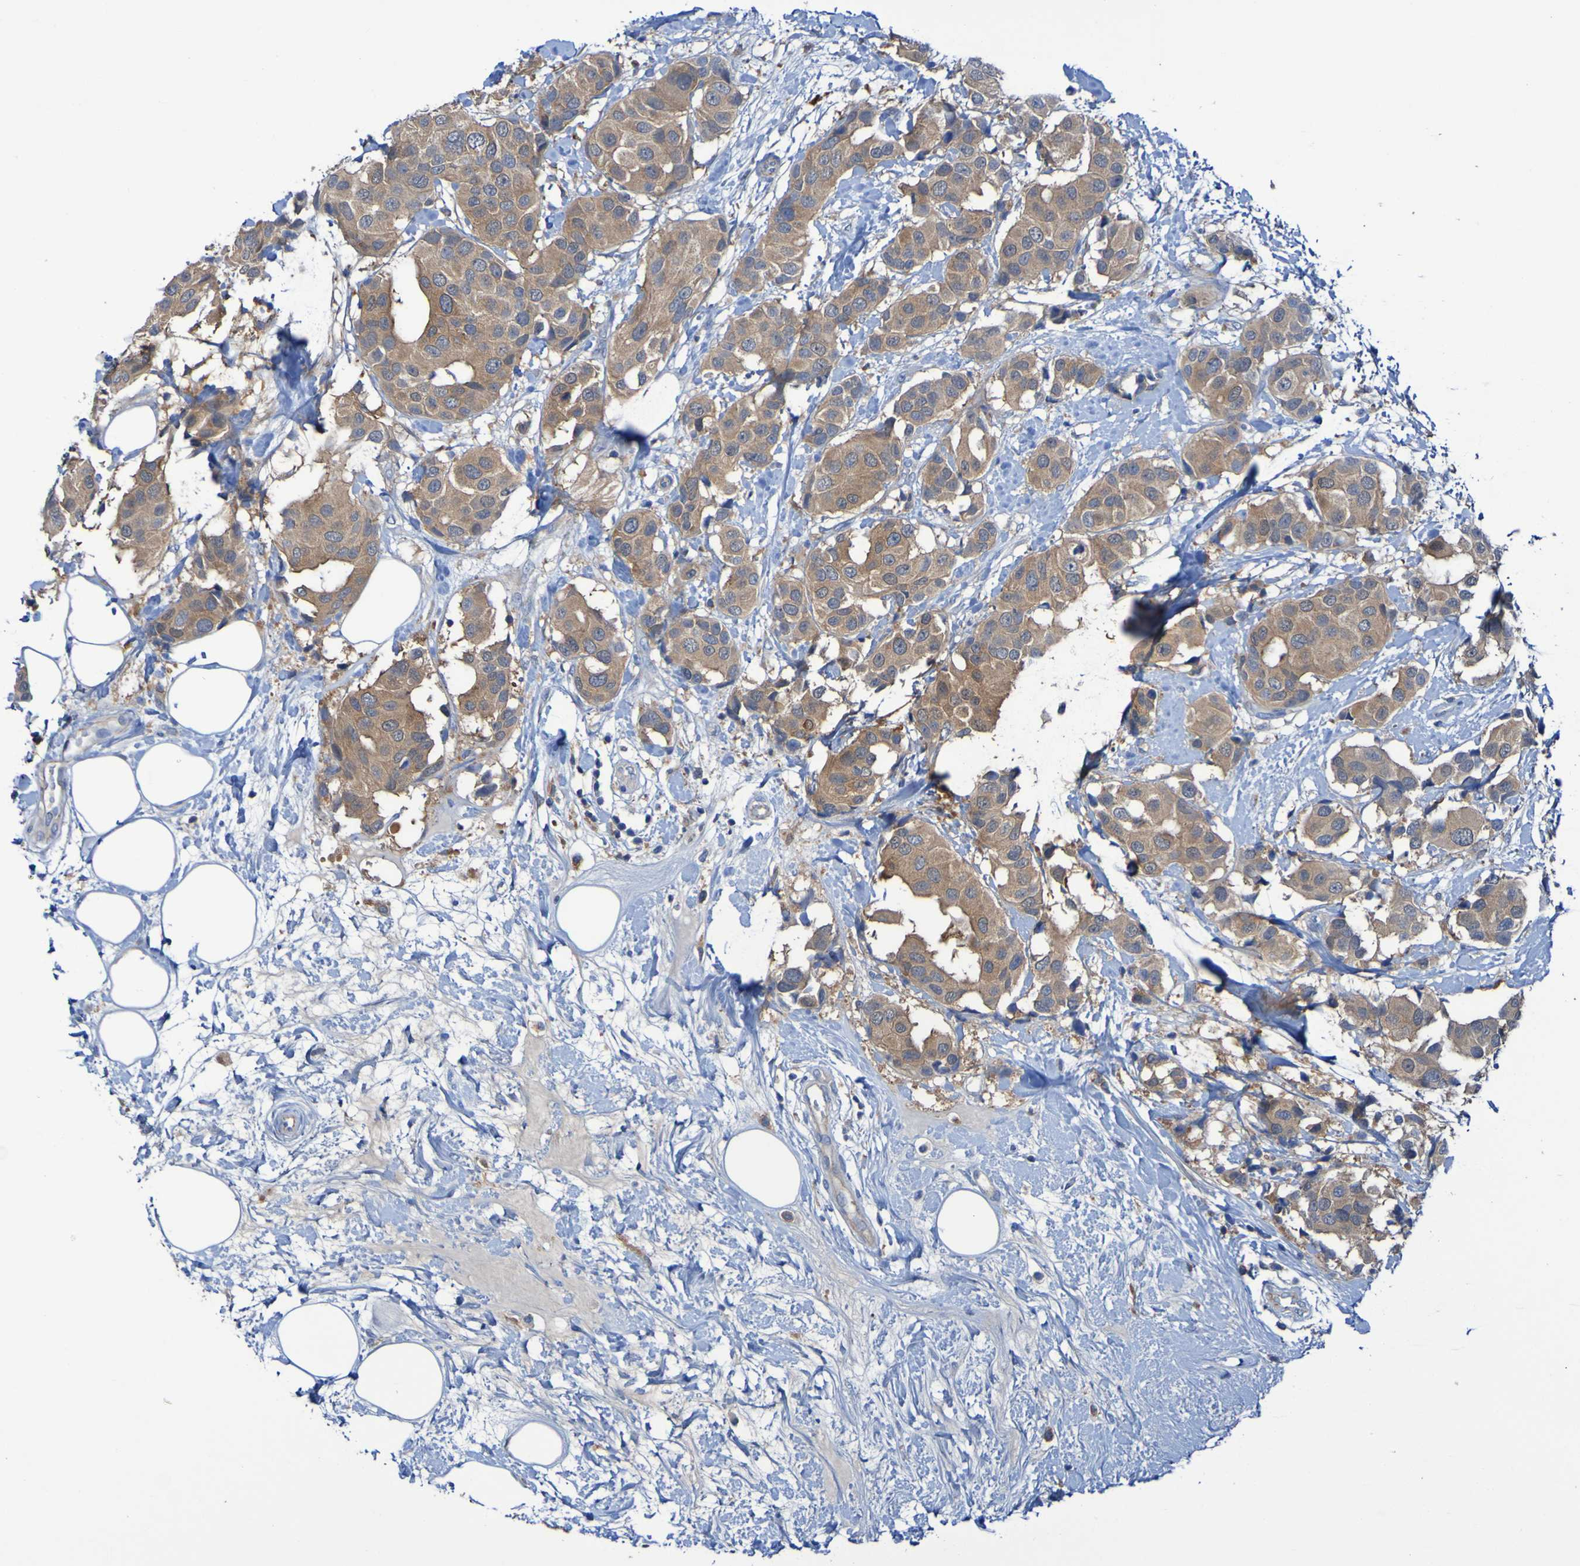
{"staining": {"intensity": "moderate", "quantity": ">75%", "location": "cytoplasmic/membranous"}, "tissue": "breast cancer", "cell_type": "Tumor cells", "image_type": "cancer", "snomed": [{"axis": "morphology", "description": "Normal tissue, NOS"}, {"axis": "morphology", "description": "Duct carcinoma"}, {"axis": "topography", "description": "Breast"}], "caption": "Immunohistochemistry (IHC) staining of breast infiltrating ductal carcinoma, which displays medium levels of moderate cytoplasmic/membranous expression in approximately >75% of tumor cells indicating moderate cytoplasmic/membranous protein expression. The staining was performed using DAB (brown) for protein detection and nuclei were counterstained in hematoxylin (blue).", "gene": "ARHGEF16", "patient": {"sex": "female", "age": 39}}